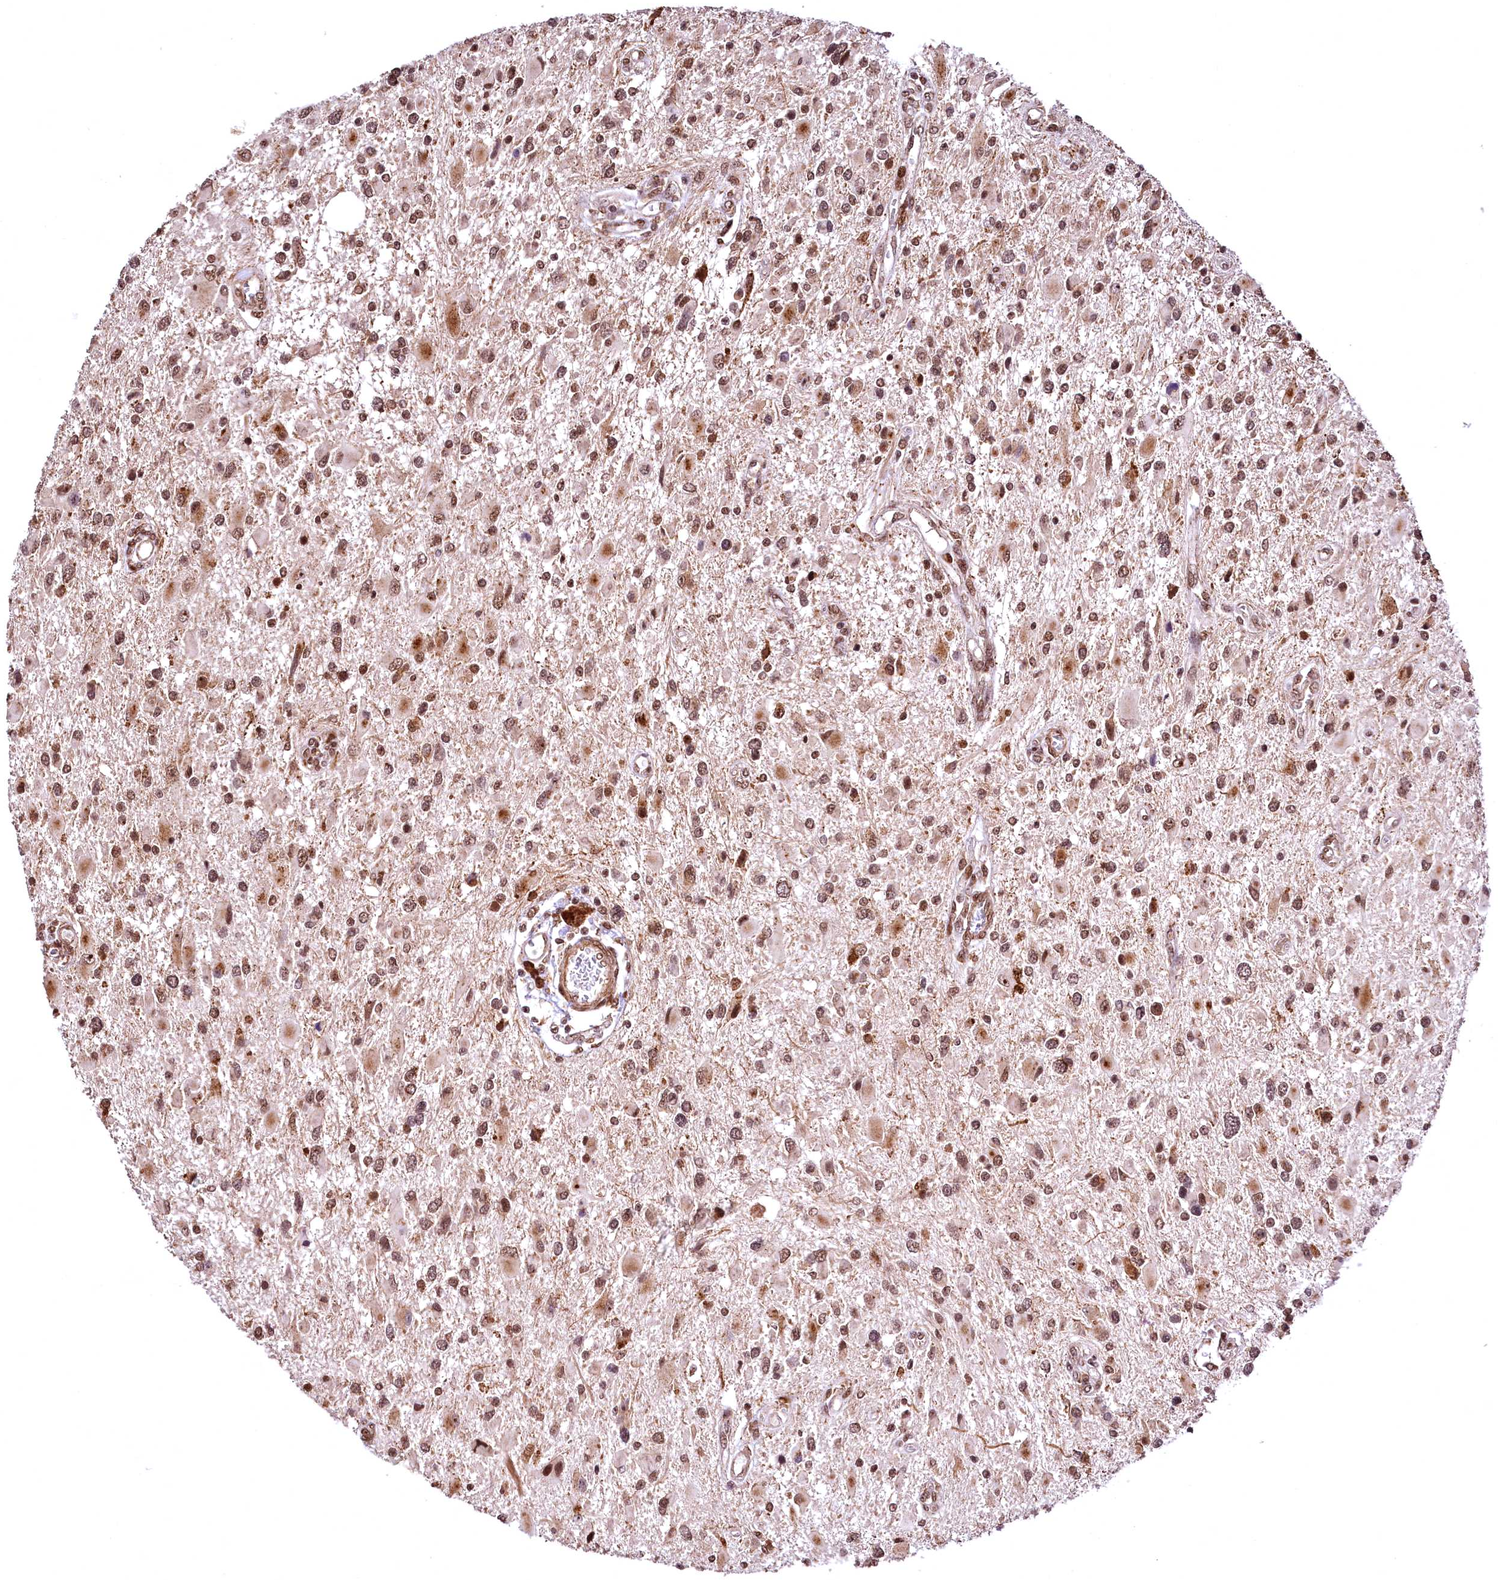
{"staining": {"intensity": "moderate", "quantity": ">75%", "location": "nuclear"}, "tissue": "glioma", "cell_type": "Tumor cells", "image_type": "cancer", "snomed": [{"axis": "morphology", "description": "Glioma, malignant, High grade"}, {"axis": "topography", "description": "Brain"}], "caption": "A histopathology image of glioma stained for a protein exhibits moderate nuclear brown staining in tumor cells.", "gene": "PDS5B", "patient": {"sex": "male", "age": 53}}